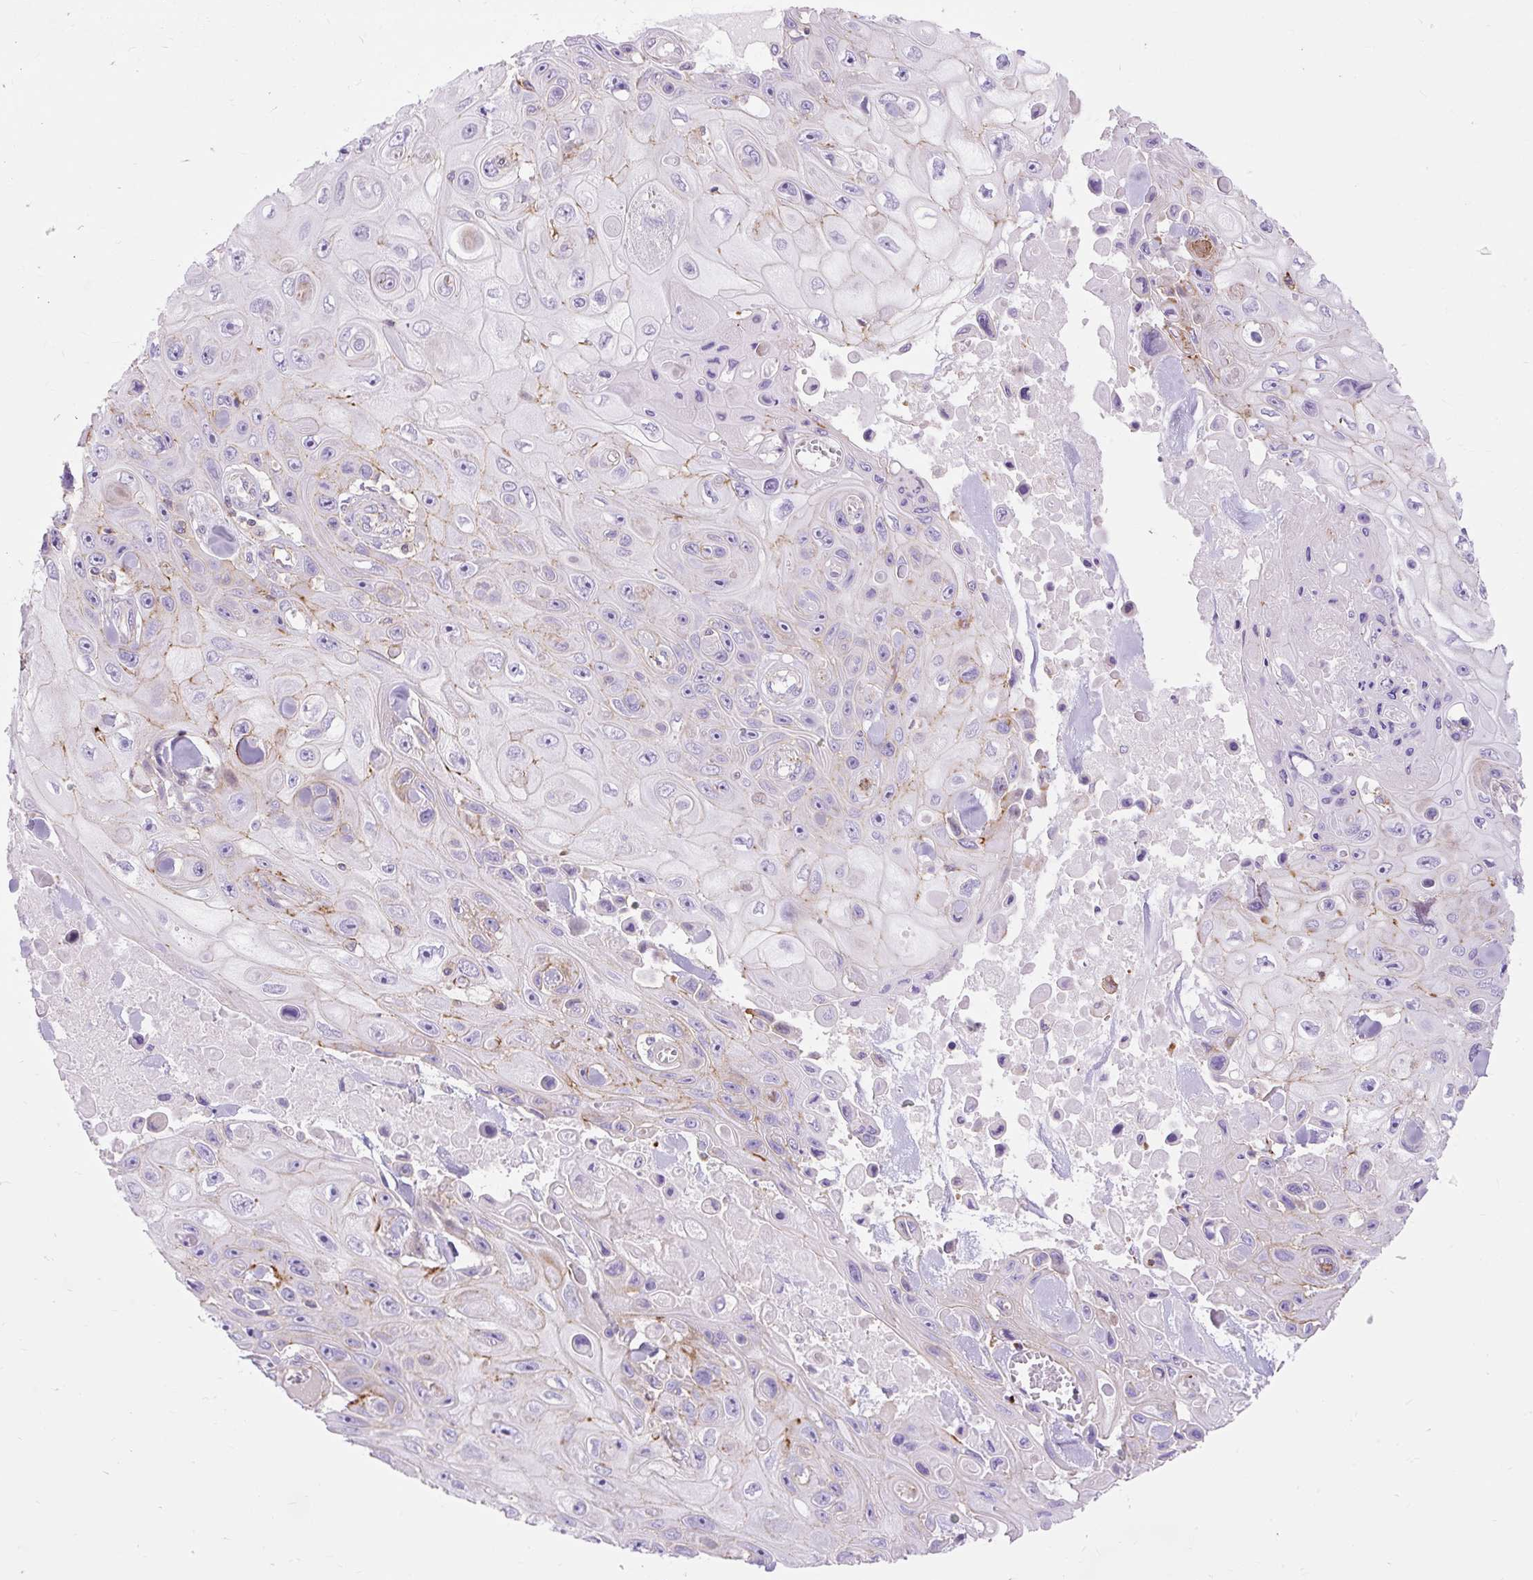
{"staining": {"intensity": "negative", "quantity": "none", "location": "none"}, "tissue": "skin cancer", "cell_type": "Tumor cells", "image_type": "cancer", "snomed": [{"axis": "morphology", "description": "Squamous cell carcinoma, NOS"}, {"axis": "topography", "description": "Skin"}], "caption": "An immunohistochemistry (IHC) micrograph of squamous cell carcinoma (skin) is shown. There is no staining in tumor cells of squamous cell carcinoma (skin).", "gene": "CORO7-PAM16", "patient": {"sex": "male", "age": 82}}